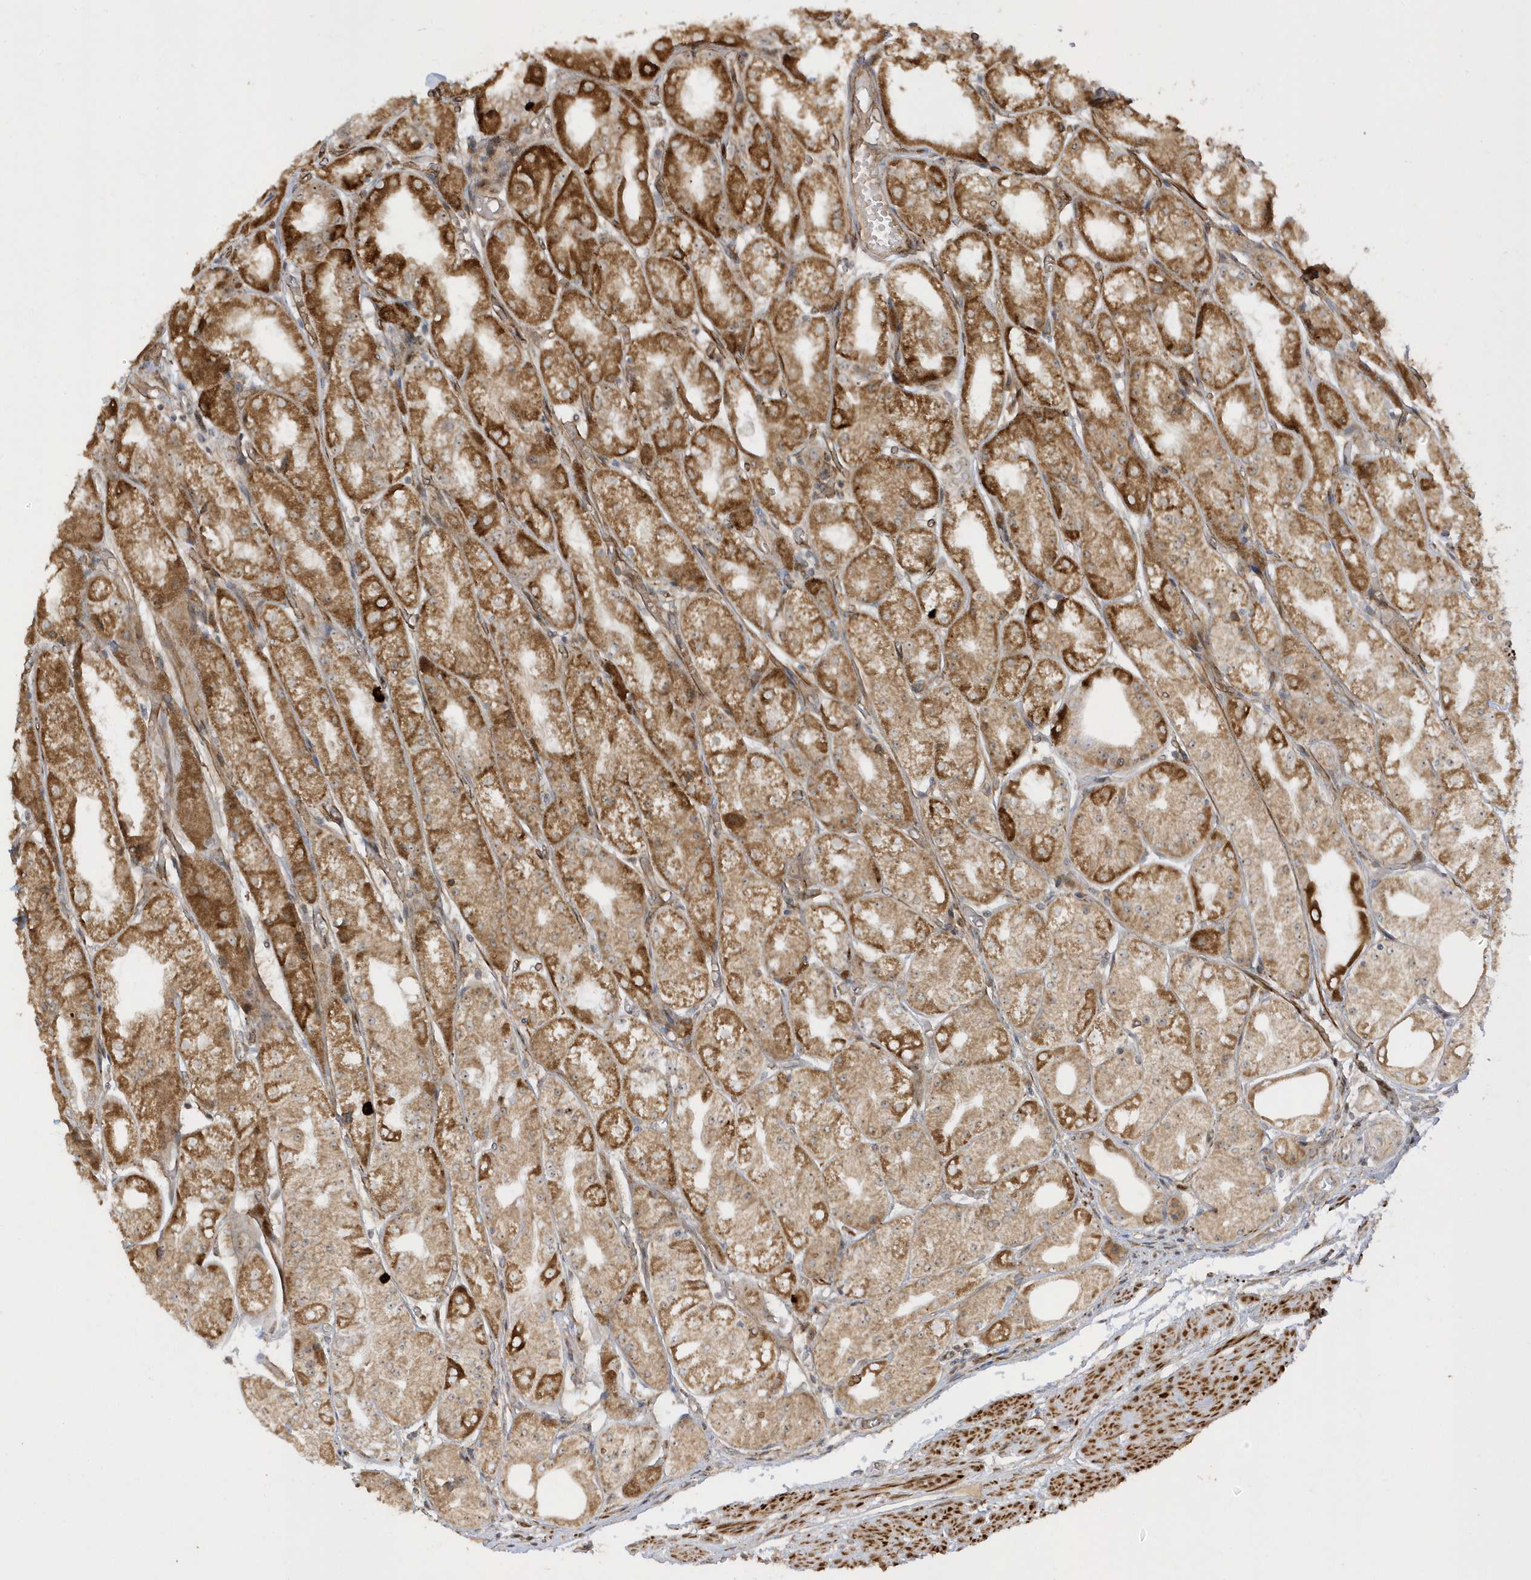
{"staining": {"intensity": "moderate", "quantity": ">75%", "location": "cytoplasmic/membranous"}, "tissue": "stomach", "cell_type": "Glandular cells", "image_type": "normal", "snomed": [{"axis": "morphology", "description": "Normal tissue, NOS"}, {"axis": "topography", "description": "Stomach, upper"}], "caption": "Human stomach stained for a protein (brown) exhibits moderate cytoplasmic/membranous positive expression in approximately >75% of glandular cells.", "gene": "ECM2", "patient": {"sex": "male", "age": 72}}